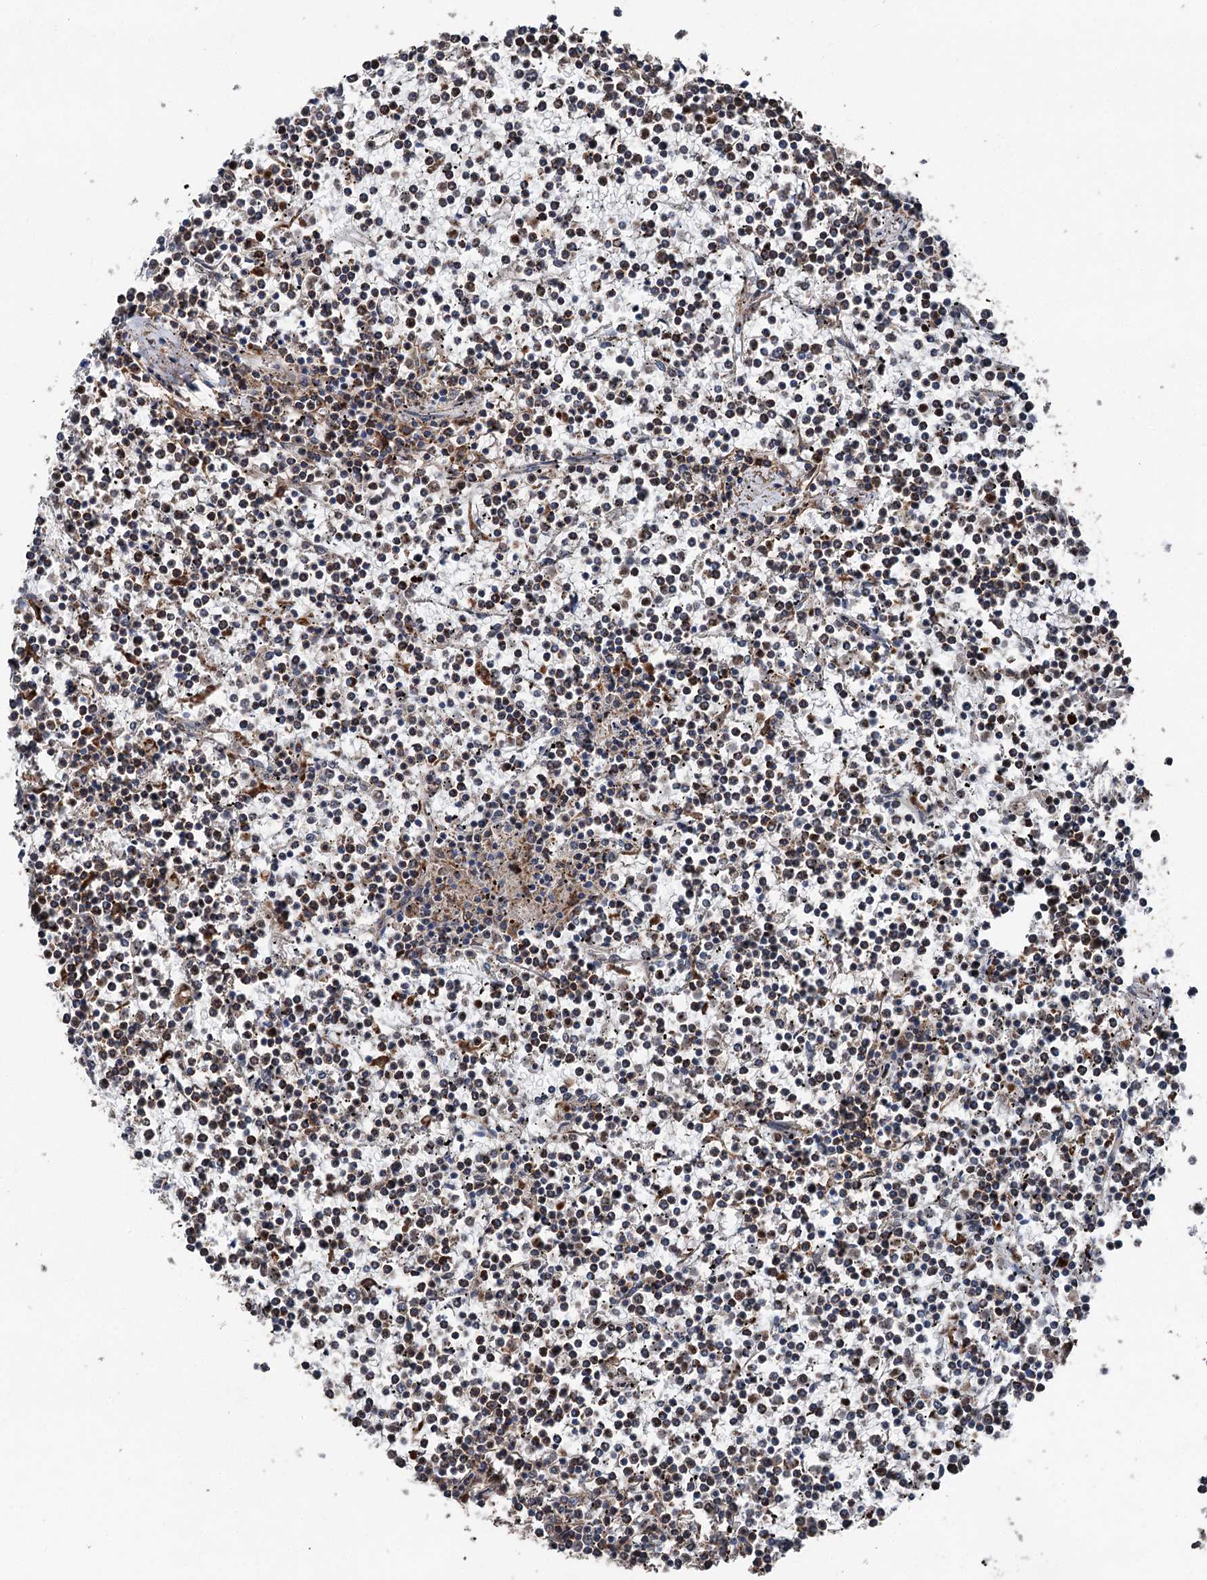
{"staining": {"intensity": "strong", "quantity": "25%-75%", "location": "cytoplasmic/membranous"}, "tissue": "lymphoma", "cell_type": "Tumor cells", "image_type": "cancer", "snomed": [{"axis": "morphology", "description": "Malignant lymphoma, non-Hodgkin's type, Low grade"}, {"axis": "topography", "description": "Spleen"}], "caption": "A high amount of strong cytoplasmic/membranous positivity is identified in about 25%-75% of tumor cells in lymphoma tissue.", "gene": "DDIAS", "patient": {"sex": "female", "age": 19}}